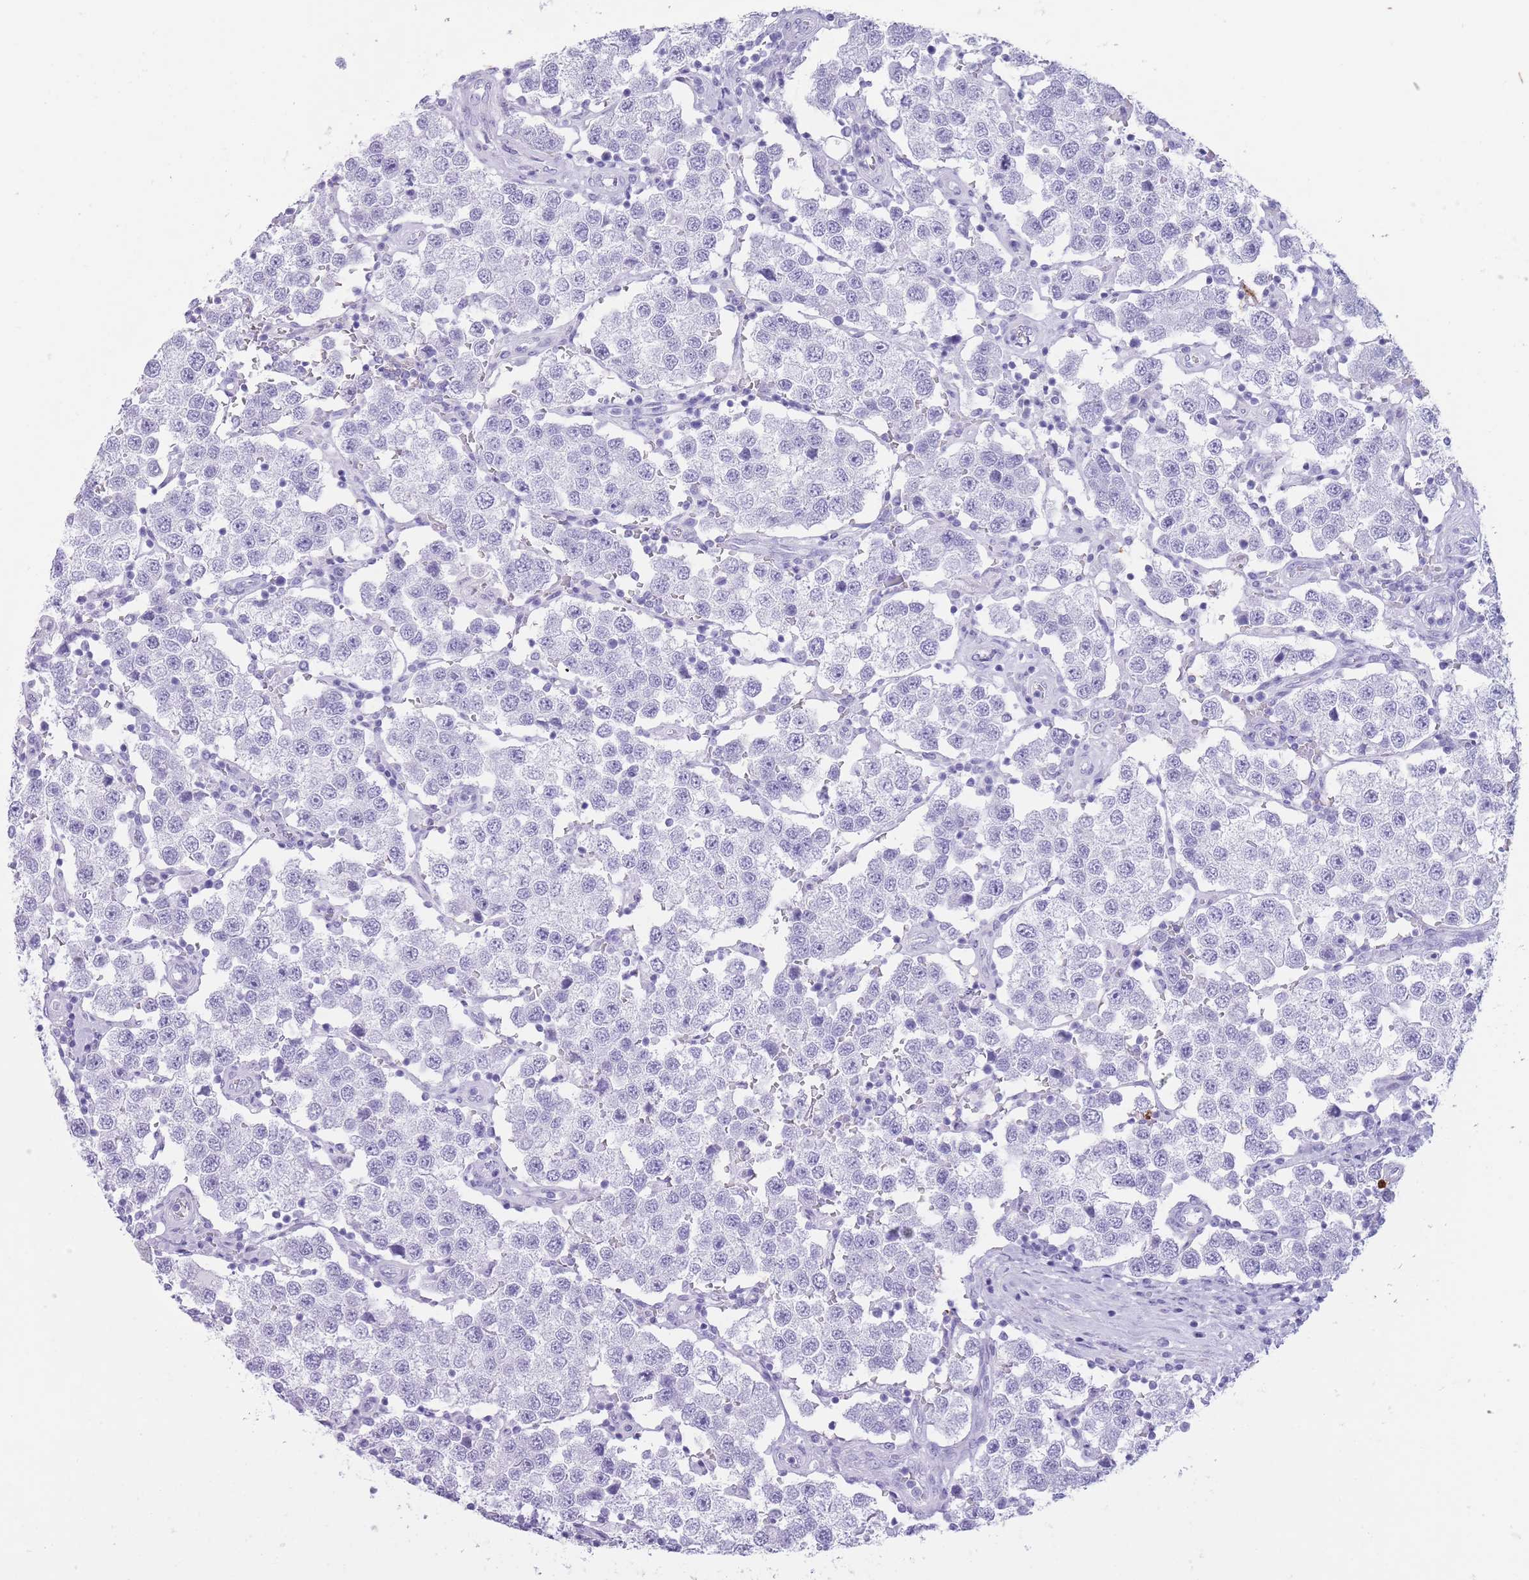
{"staining": {"intensity": "negative", "quantity": "none", "location": "none"}, "tissue": "testis cancer", "cell_type": "Tumor cells", "image_type": "cancer", "snomed": [{"axis": "morphology", "description": "Seminoma, NOS"}, {"axis": "topography", "description": "Testis"}], "caption": "Human testis seminoma stained for a protein using immunohistochemistry (IHC) reveals no expression in tumor cells.", "gene": "OR4F21", "patient": {"sex": "male", "age": 37}}